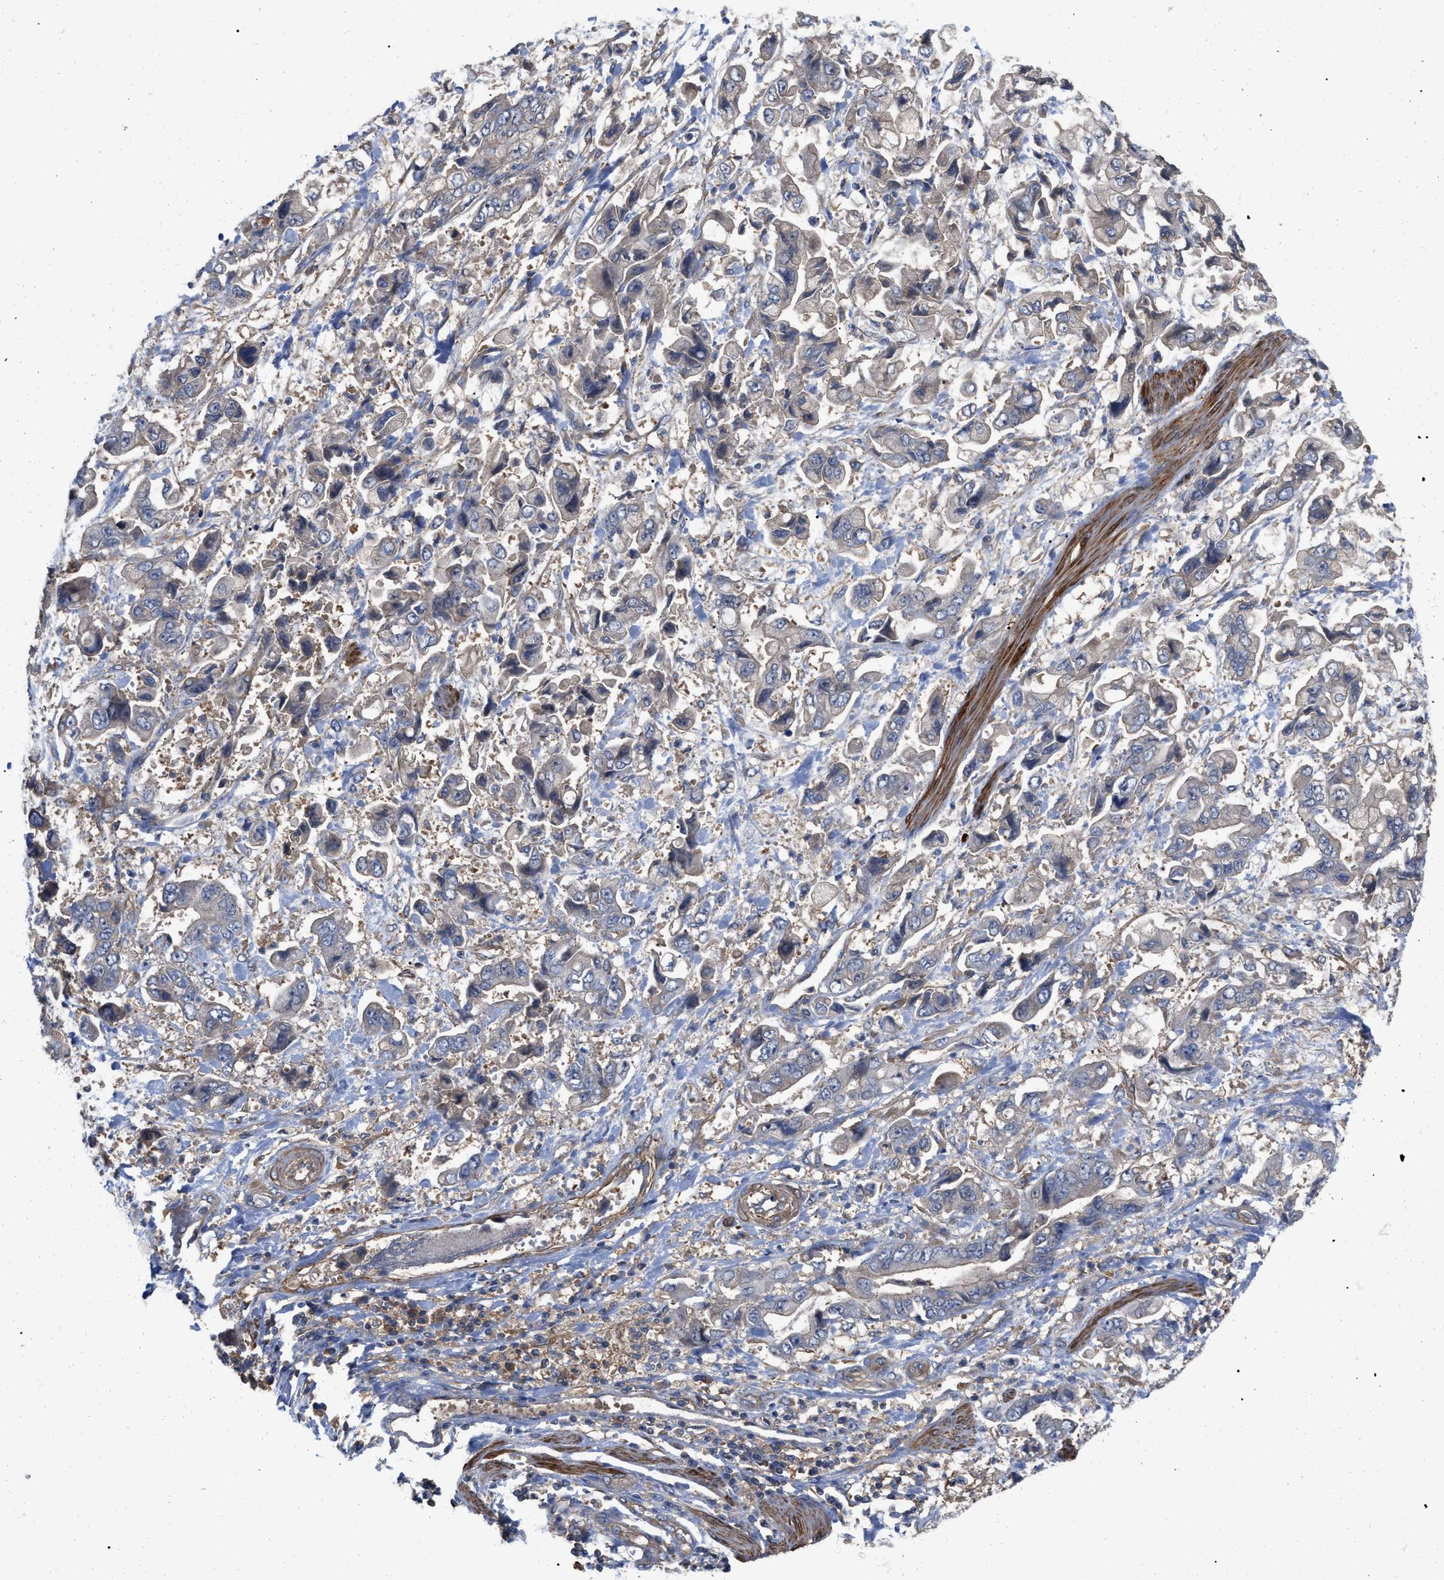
{"staining": {"intensity": "negative", "quantity": "none", "location": "none"}, "tissue": "stomach cancer", "cell_type": "Tumor cells", "image_type": "cancer", "snomed": [{"axis": "morphology", "description": "Normal tissue, NOS"}, {"axis": "morphology", "description": "Adenocarcinoma, NOS"}, {"axis": "topography", "description": "Stomach"}], "caption": "Immunohistochemical staining of stomach cancer displays no significant positivity in tumor cells.", "gene": "RABEP1", "patient": {"sex": "male", "age": 62}}